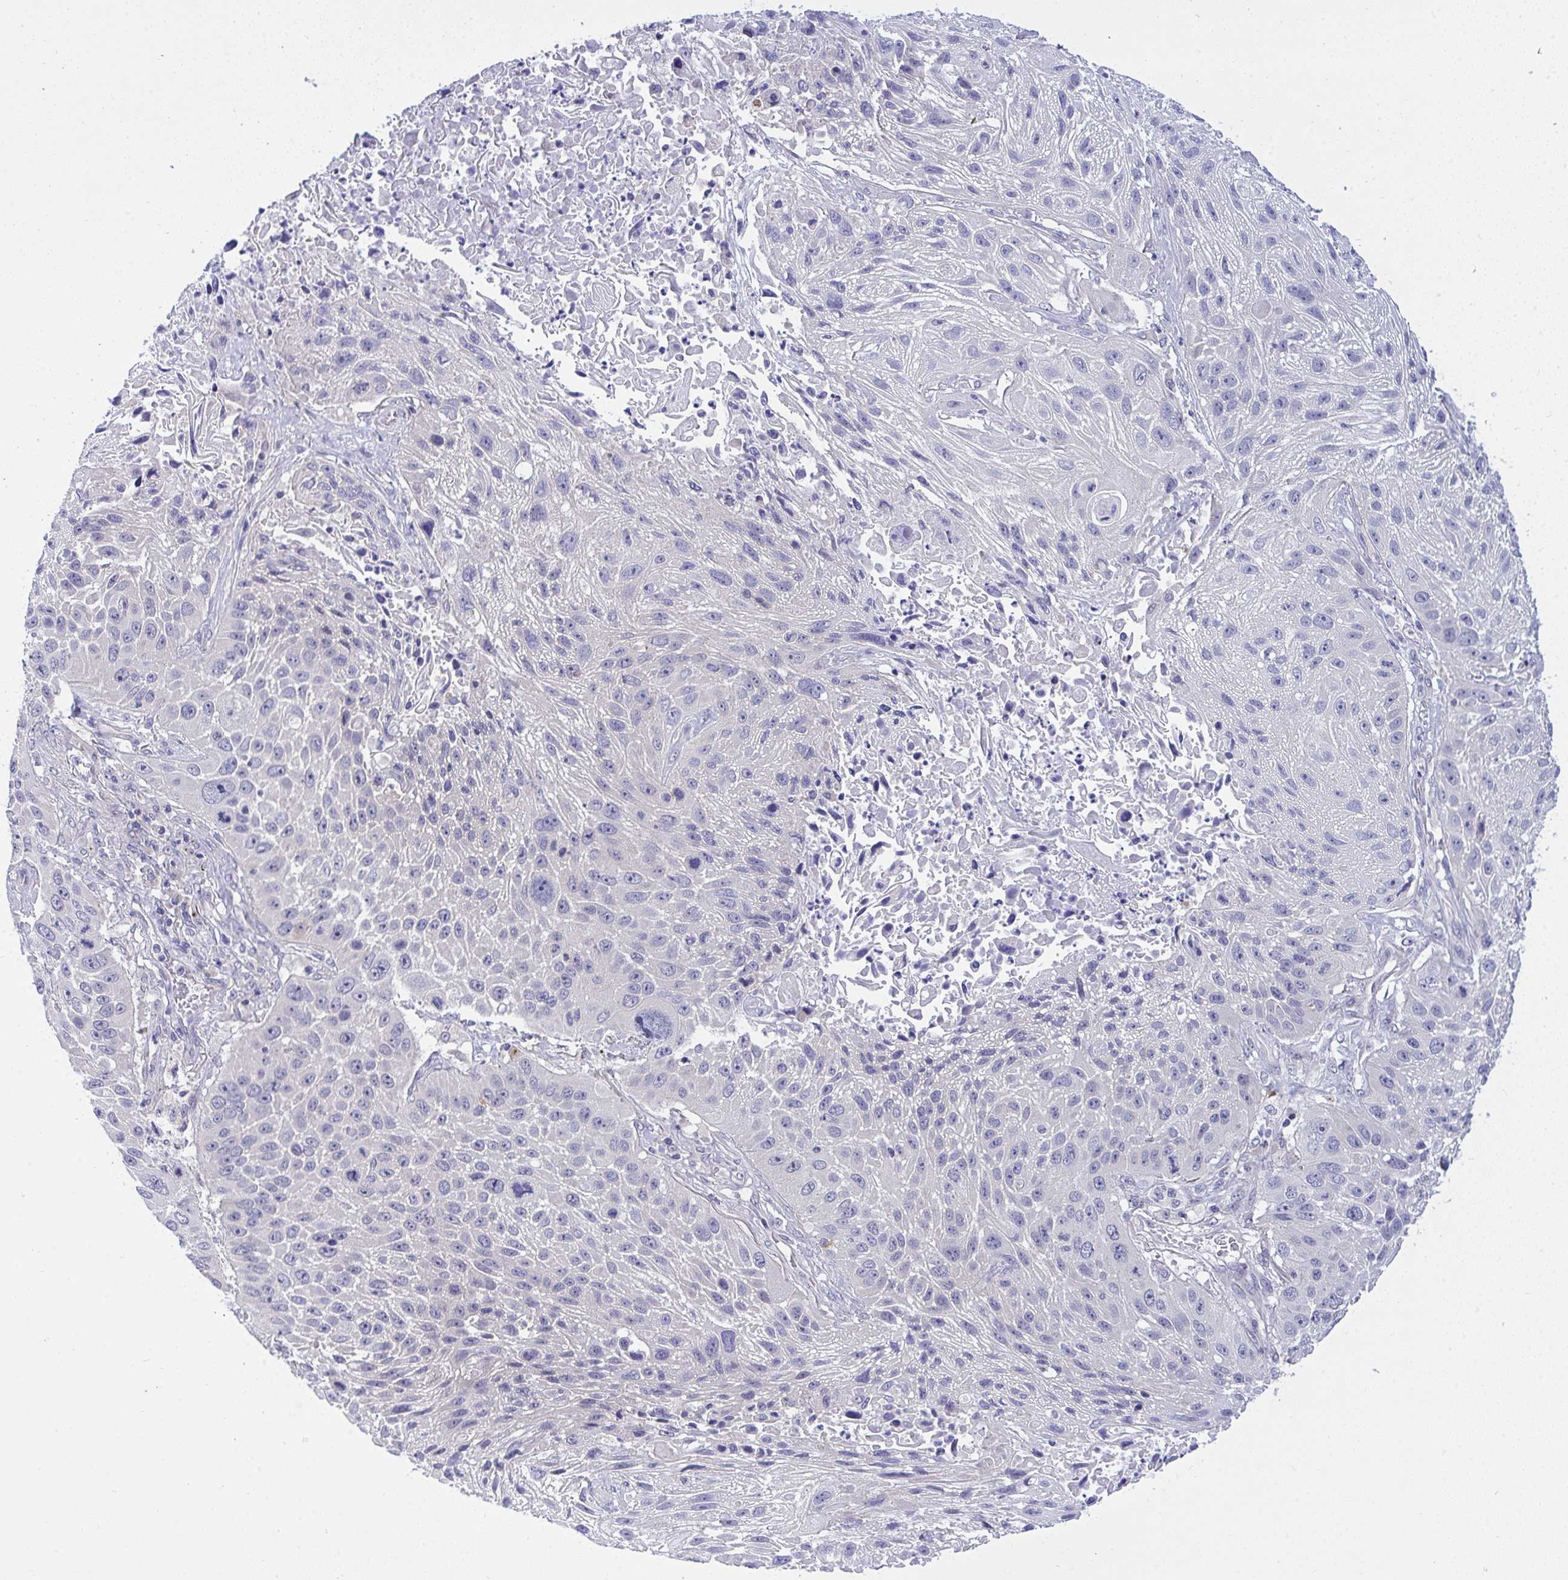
{"staining": {"intensity": "negative", "quantity": "none", "location": "none"}, "tissue": "lung cancer", "cell_type": "Tumor cells", "image_type": "cancer", "snomed": [{"axis": "morphology", "description": "Normal morphology"}, {"axis": "morphology", "description": "Squamous cell carcinoma, NOS"}, {"axis": "topography", "description": "Lymph node"}, {"axis": "topography", "description": "Lung"}], "caption": "Immunohistochemical staining of lung squamous cell carcinoma demonstrates no significant expression in tumor cells.", "gene": "HOXD12", "patient": {"sex": "male", "age": 67}}